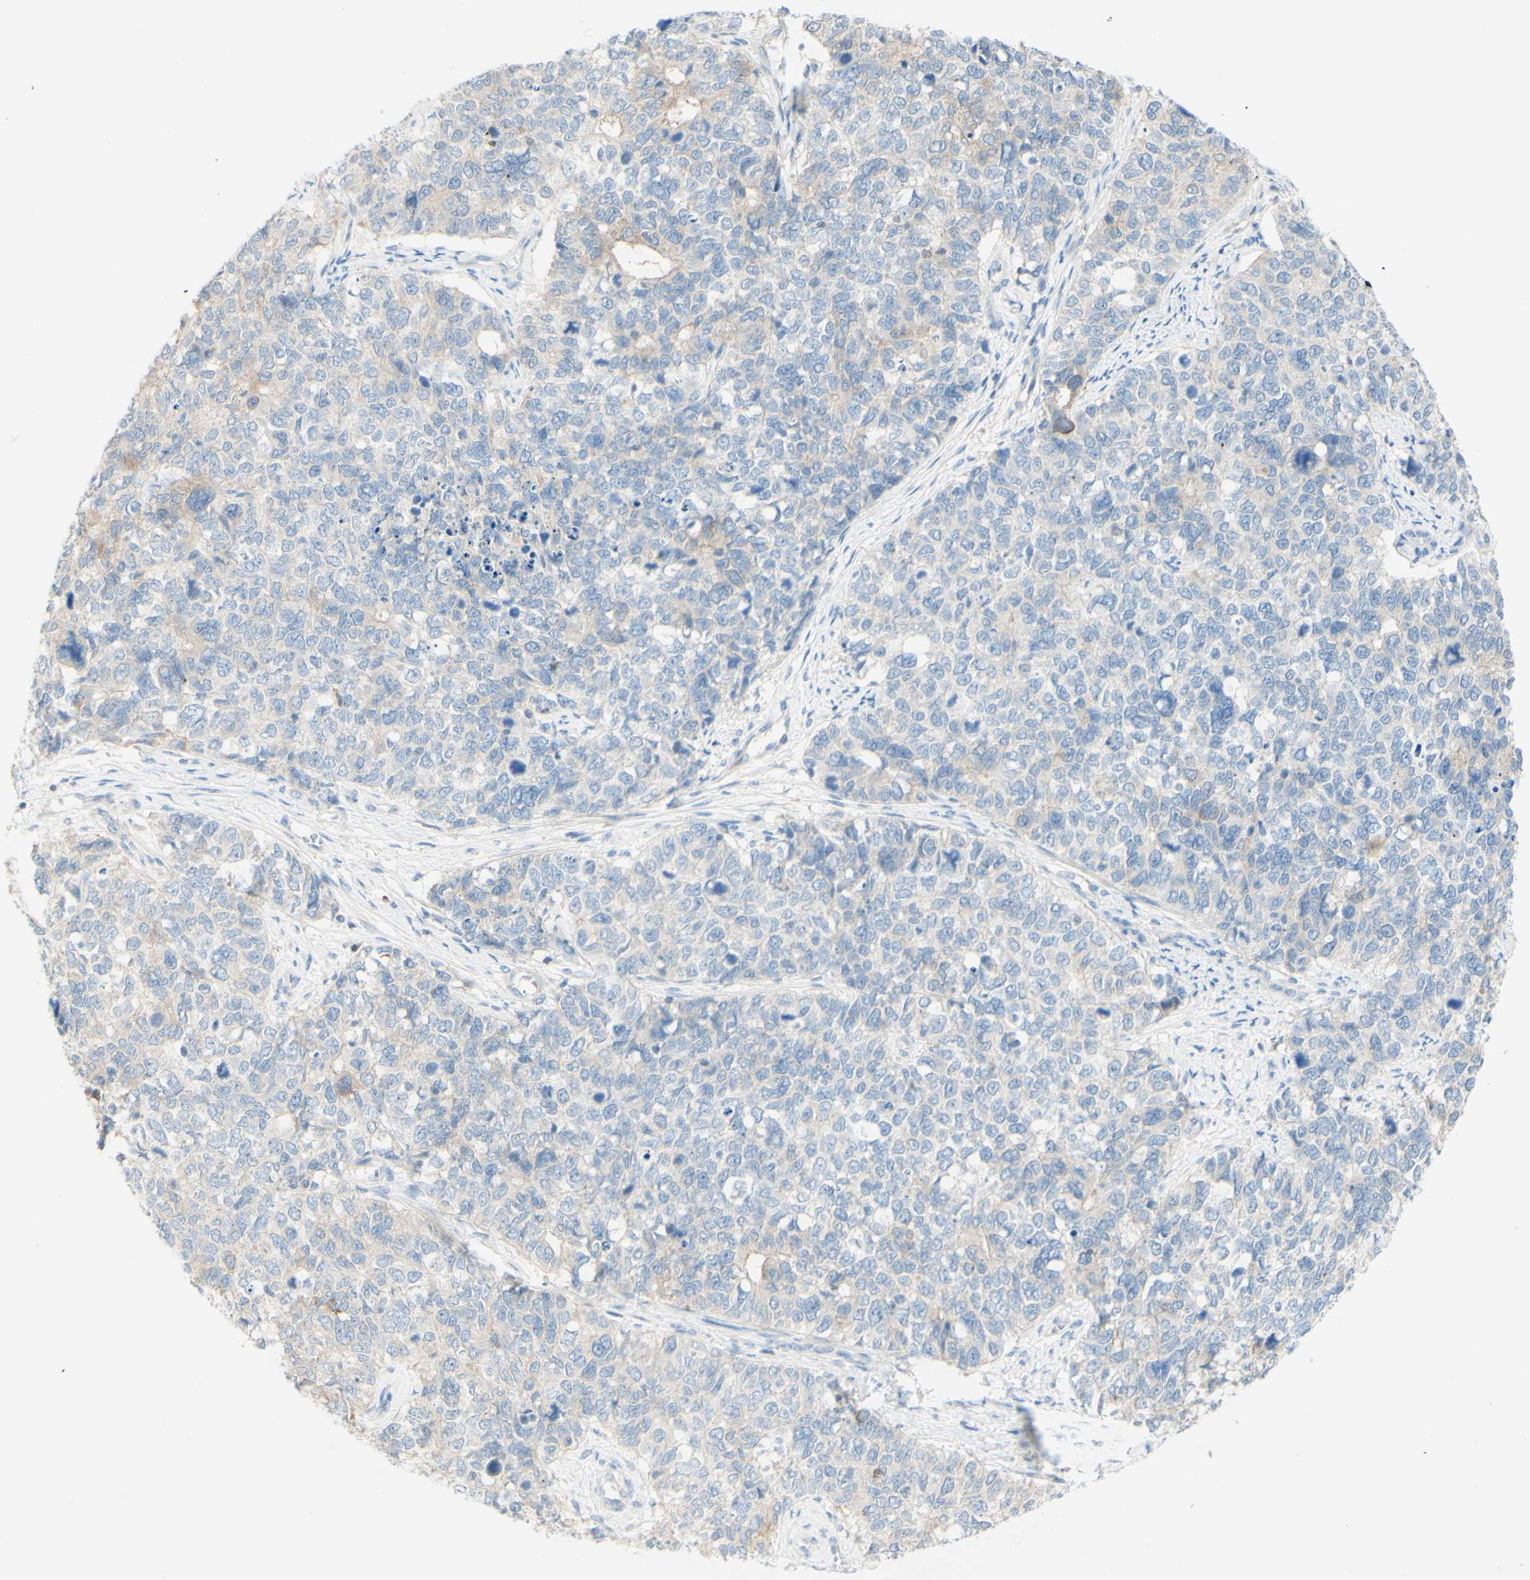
{"staining": {"intensity": "weak", "quantity": "<25%", "location": "cytoplasmic/membranous"}, "tissue": "cervical cancer", "cell_type": "Tumor cells", "image_type": "cancer", "snomed": [{"axis": "morphology", "description": "Squamous cell carcinoma, NOS"}, {"axis": "topography", "description": "Cervix"}], "caption": "IHC micrograph of neoplastic tissue: squamous cell carcinoma (cervical) stained with DAB (3,3'-diaminobenzidine) exhibits no significant protein expression in tumor cells.", "gene": "MTM1", "patient": {"sex": "female", "age": 63}}